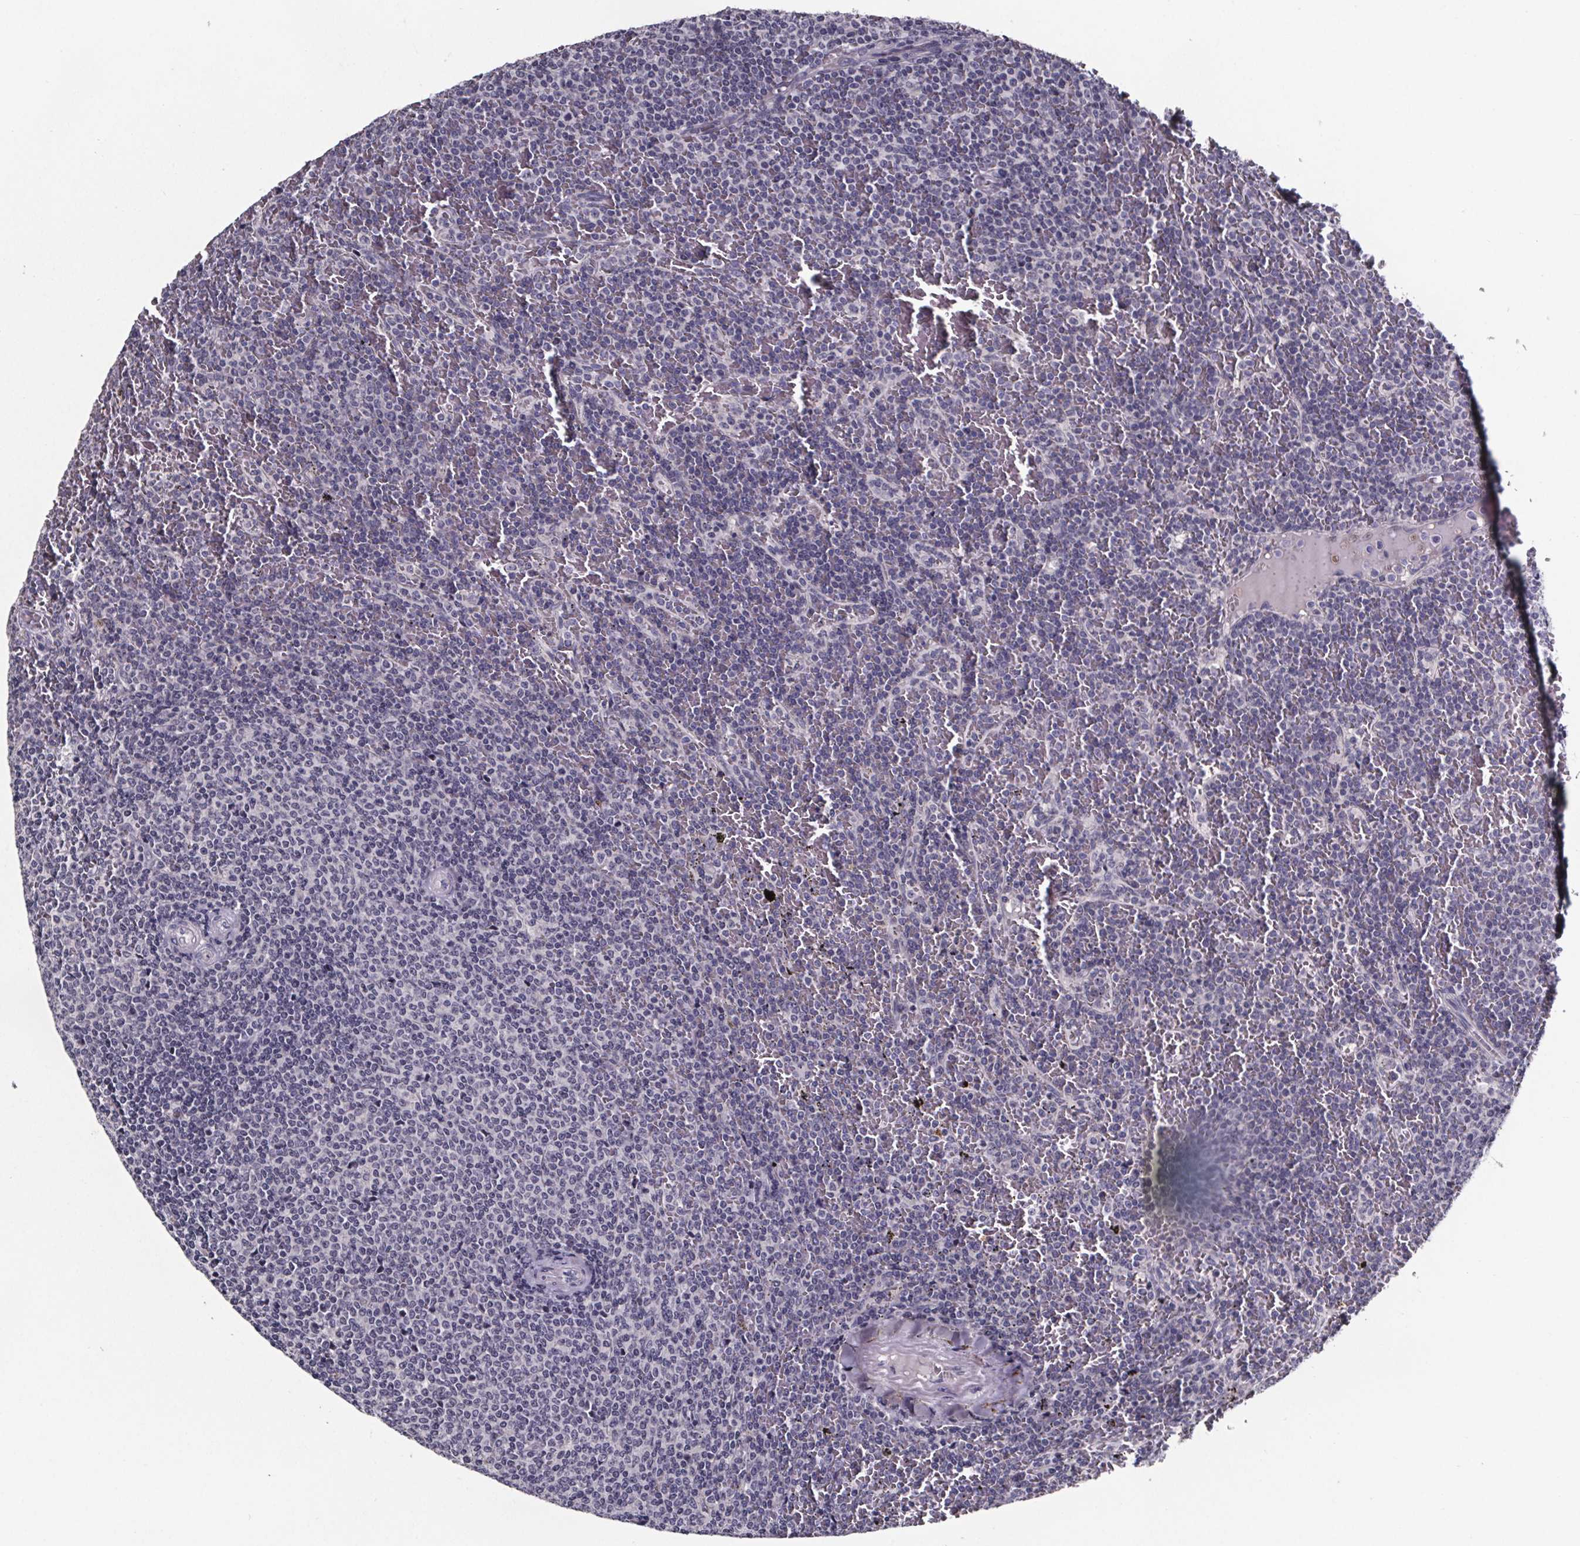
{"staining": {"intensity": "negative", "quantity": "none", "location": "none"}, "tissue": "lymphoma", "cell_type": "Tumor cells", "image_type": "cancer", "snomed": [{"axis": "morphology", "description": "Malignant lymphoma, non-Hodgkin's type, Low grade"}, {"axis": "topography", "description": "Spleen"}], "caption": "Immunohistochemical staining of human low-grade malignant lymphoma, non-Hodgkin's type exhibits no significant staining in tumor cells.", "gene": "AR", "patient": {"sex": "female", "age": 77}}